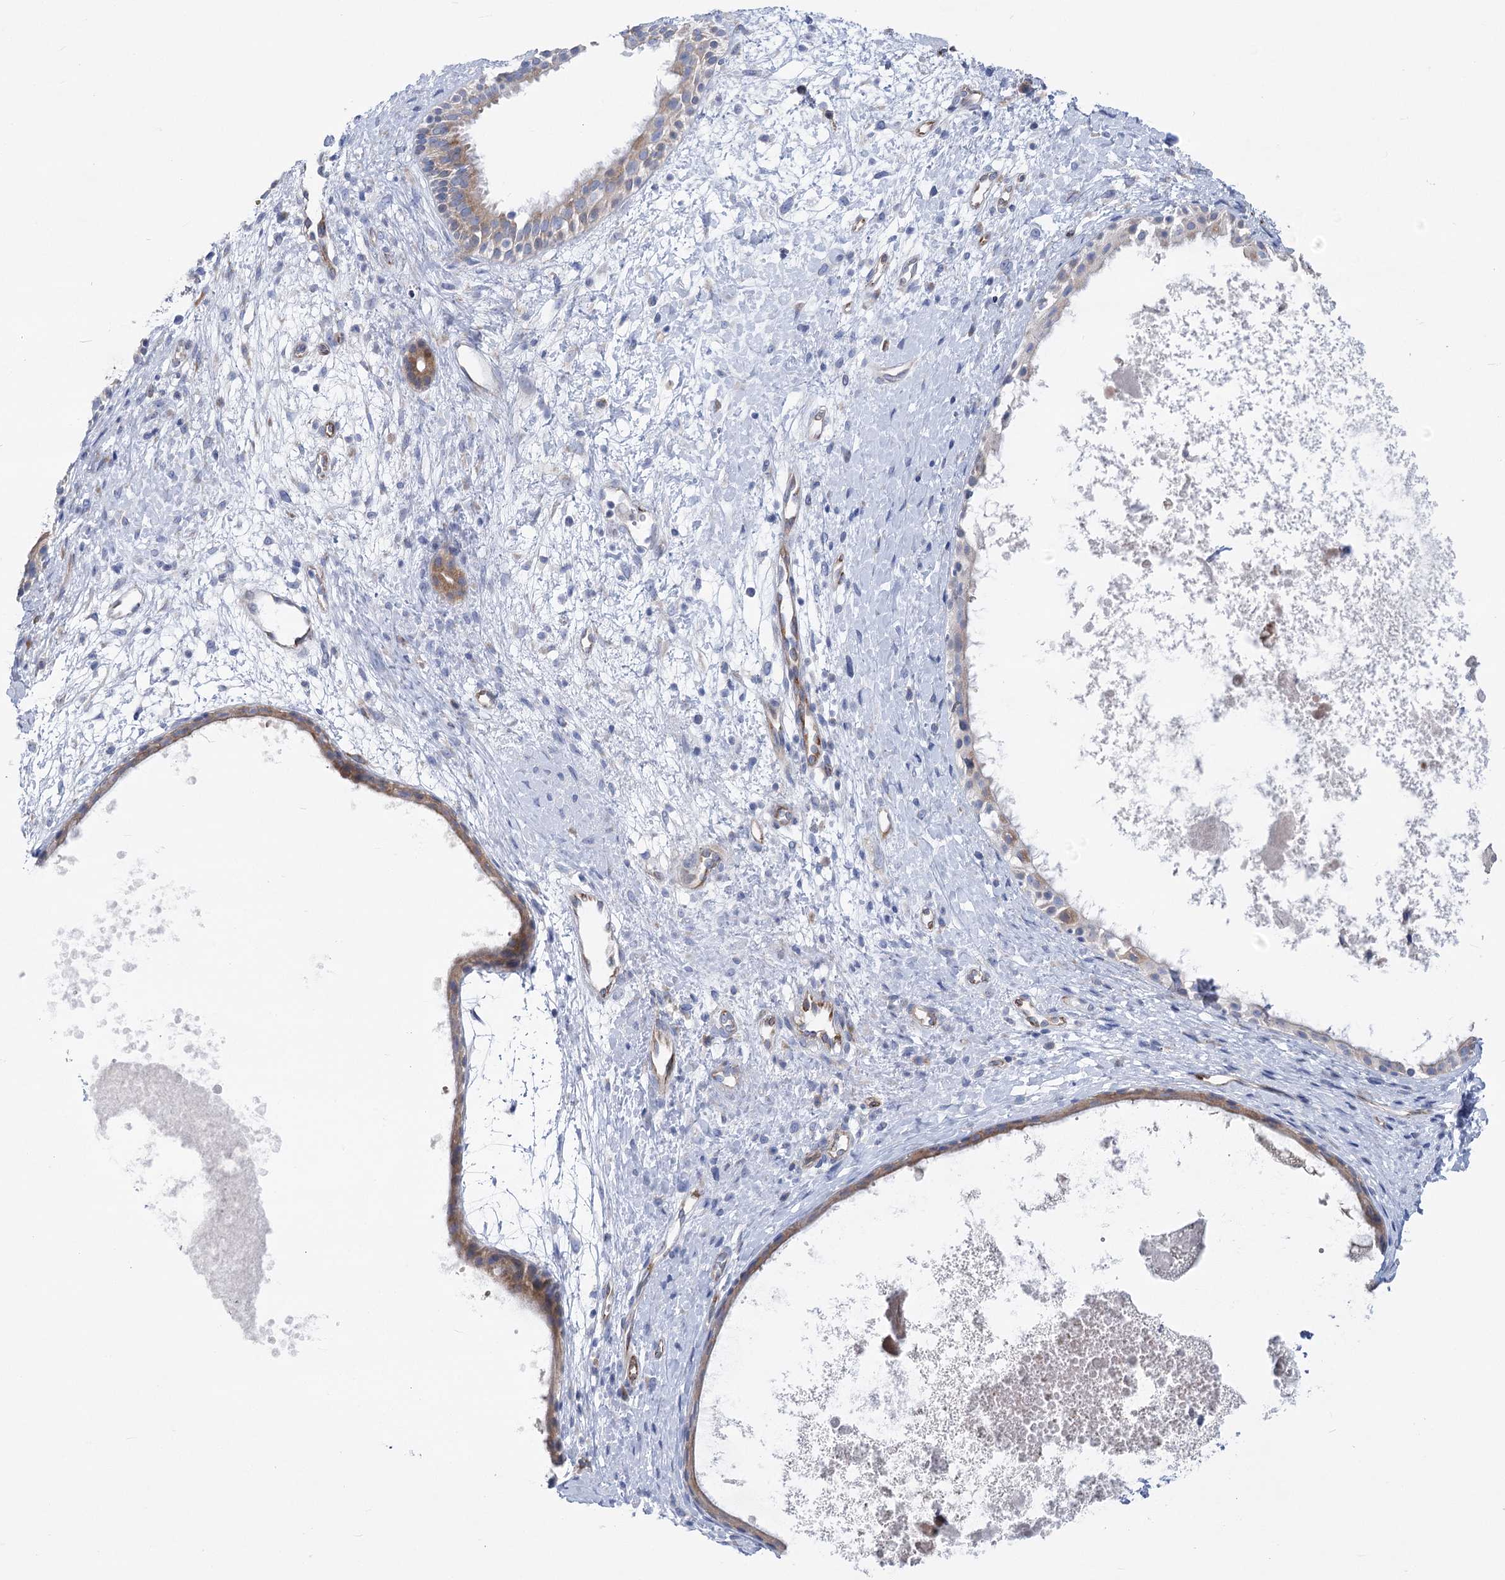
{"staining": {"intensity": "weak", "quantity": ">75%", "location": "cytoplasmic/membranous"}, "tissue": "nasopharynx", "cell_type": "Respiratory epithelial cells", "image_type": "normal", "snomed": [{"axis": "morphology", "description": "Normal tissue, NOS"}, {"axis": "topography", "description": "Nasopharynx"}], "caption": "Immunohistochemistry (DAB (3,3'-diaminobenzidine)) staining of benign nasopharynx exhibits weak cytoplasmic/membranous protein expression in about >75% of respiratory epithelial cells. (DAB (3,3'-diaminobenzidine) = brown stain, brightfield microscopy at high magnification).", "gene": "YTHDC2", "patient": {"sex": "male", "age": 22}}